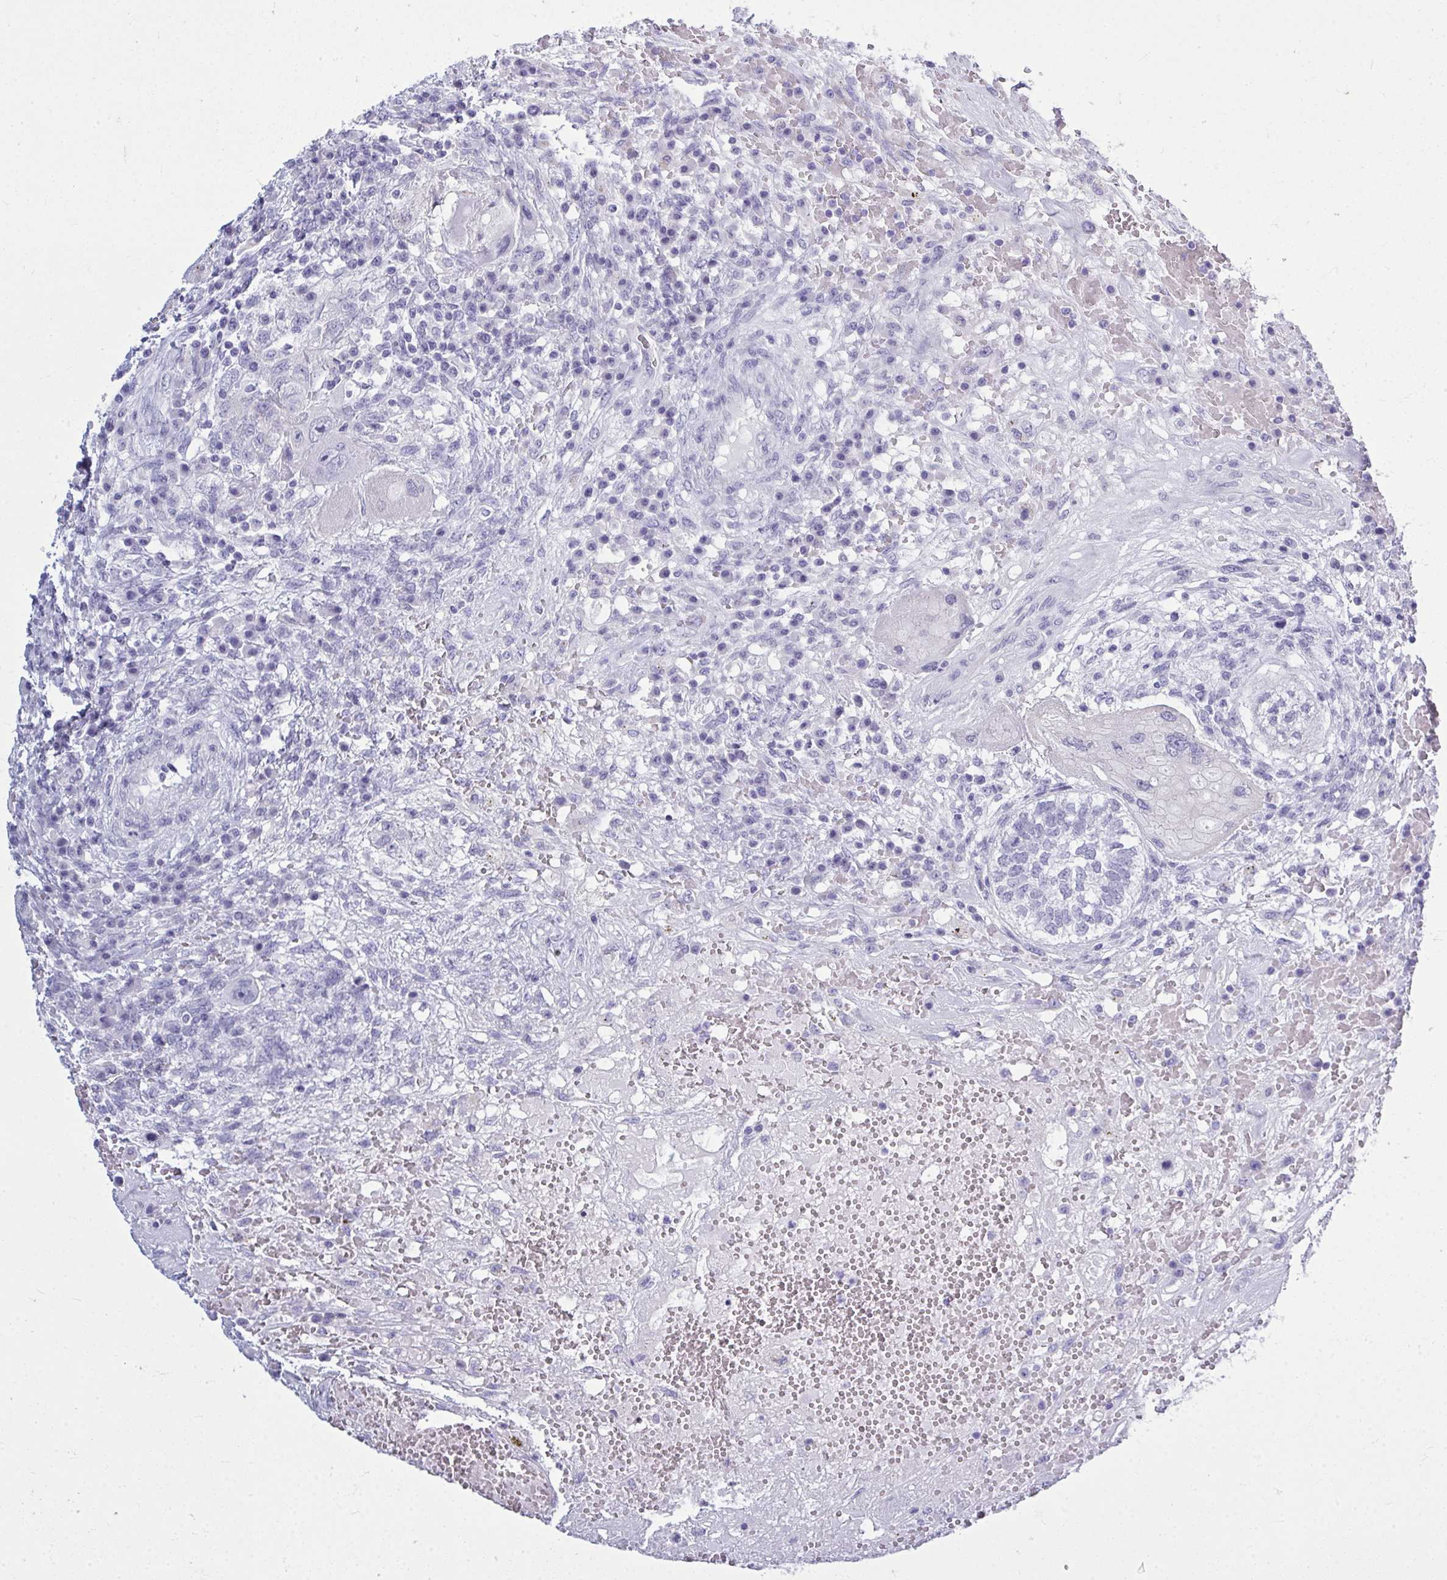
{"staining": {"intensity": "negative", "quantity": "none", "location": "none"}, "tissue": "testis cancer", "cell_type": "Tumor cells", "image_type": "cancer", "snomed": [{"axis": "morphology", "description": "Carcinoma, Embryonal, NOS"}, {"axis": "topography", "description": "Testis"}], "caption": "This is a image of IHC staining of testis embryonal carcinoma, which shows no expression in tumor cells.", "gene": "QDPR", "patient": {"sex": "male", "age": 26}}